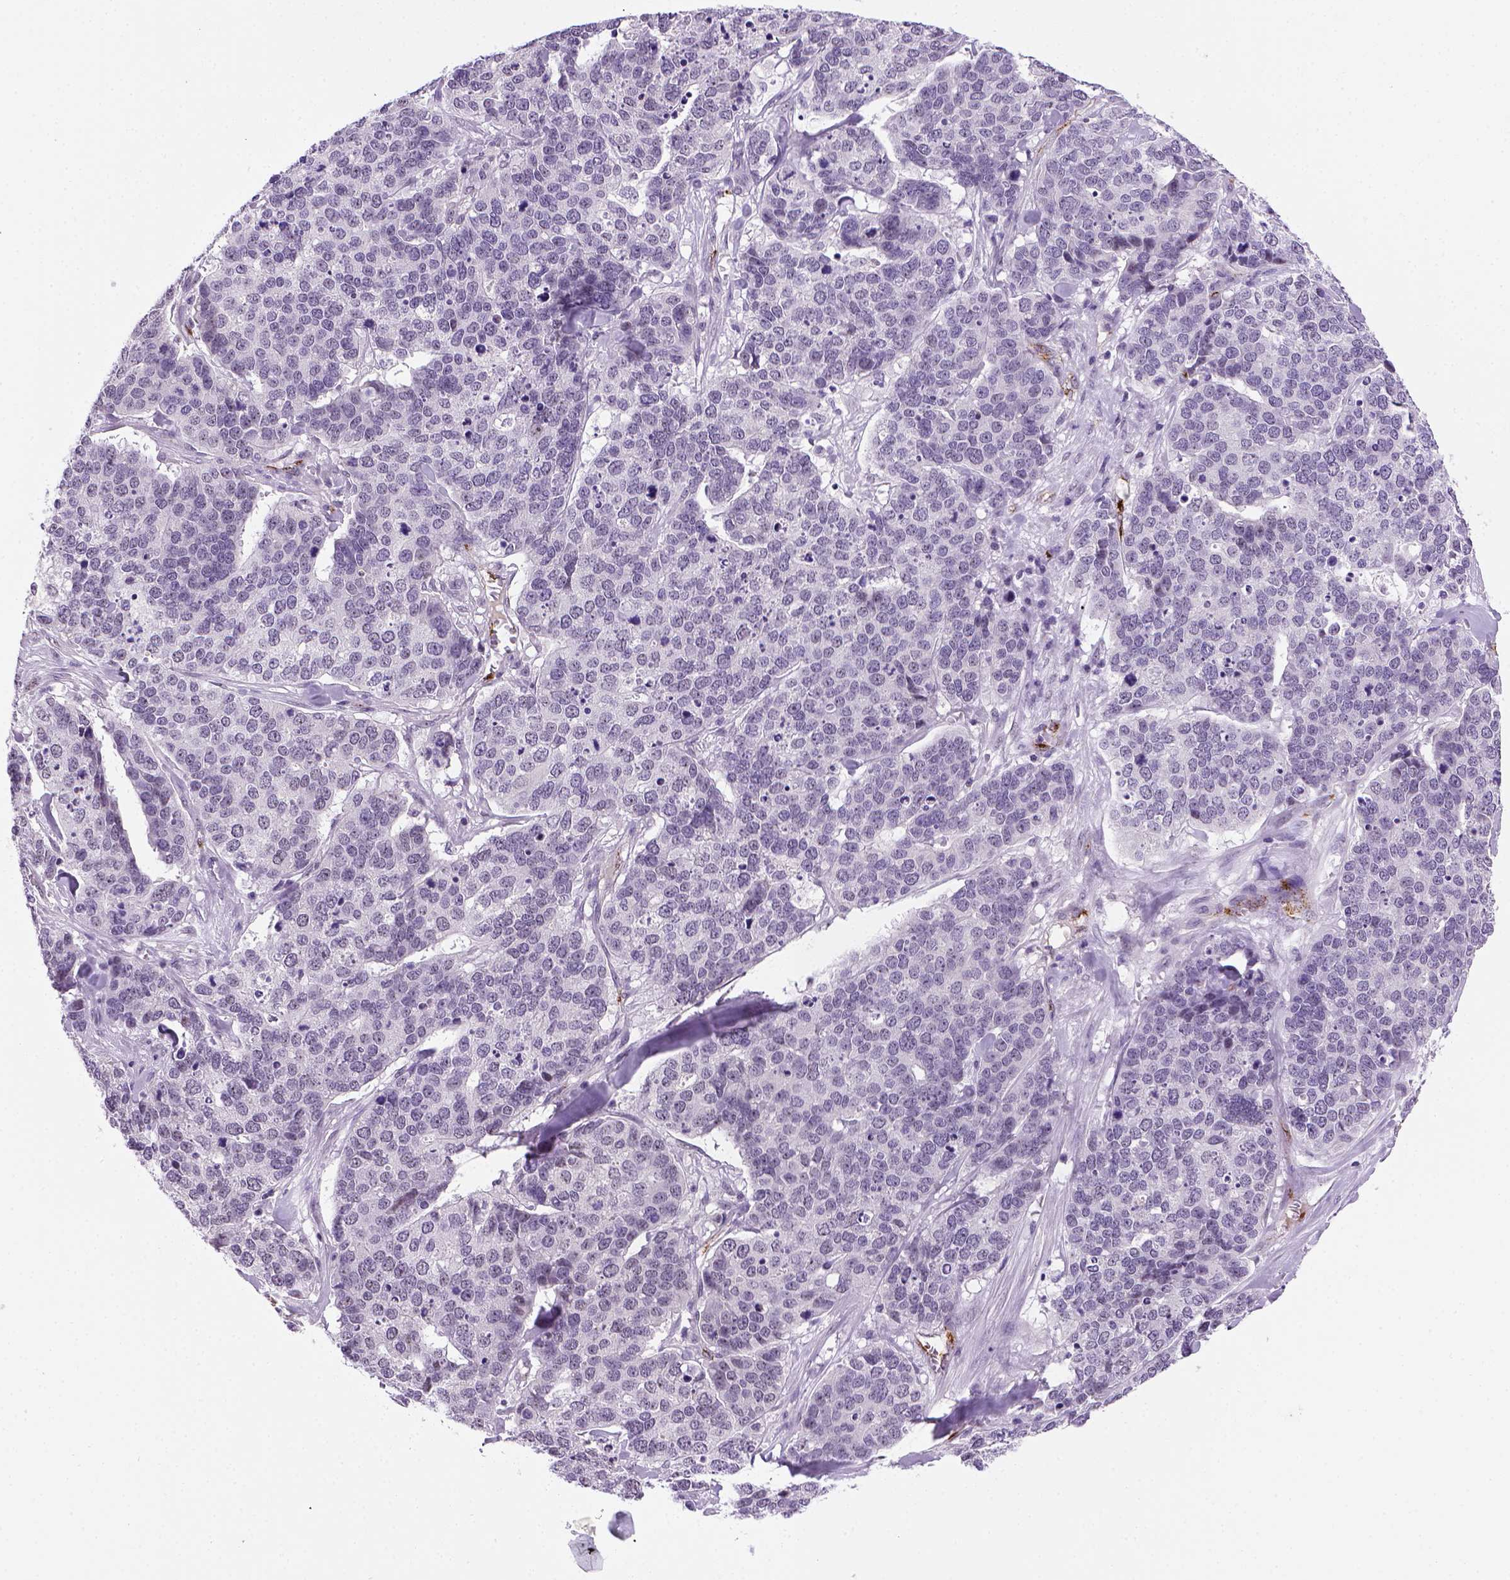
{"staining": {"intensity": "negative", "quantity": "none", "location": "none"}, "tissue": "ovarian cancer", "cell_type": "Tumor cells", "image_type": "cancer", "snomed": [{"axis": "morphology", "description": "Carcinoma, endometroid"}, {"axis": "topography", "description": "Ovary"}], "caption": "The micrograph exhibits no significant positivity in tumor cells of ovarian cancer (endometroid carcinoma).", "gene": "VWF", "patient": {"sex": "female", "age": 65}}